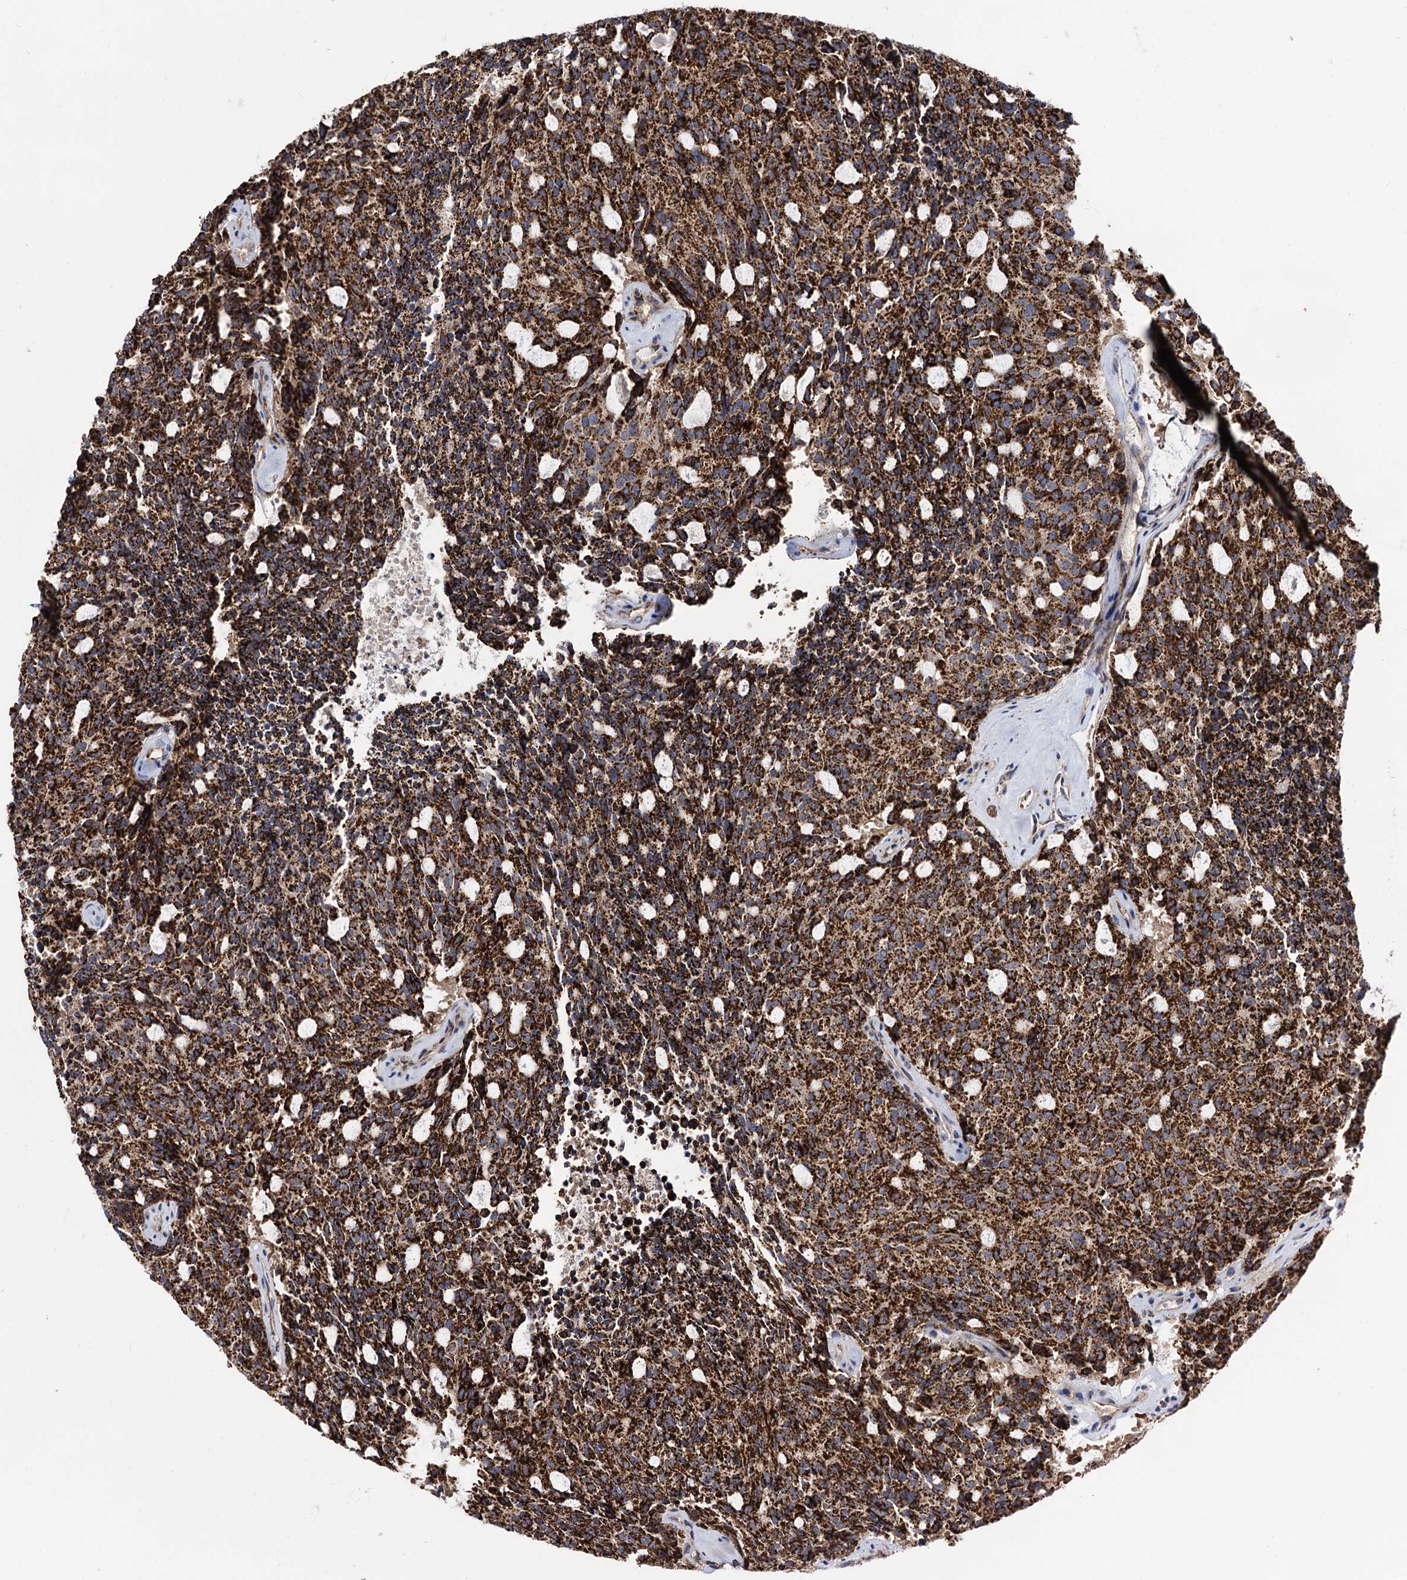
{"staining": {"intensity": "strong", "quantity": ">75%", "location": "cytoplasmic/membranous"}, "tissue": "carcinoid", "cell_type": "Tumor cells", "image_type": "cancer", "snomed": [{"axis": "morphology", "description": "Carcinoid, malignant, NOS"}, {"axis": "topography", "description": "Pancreas"}], "caption": "Malignant carcinoid was stained to show a protein in brown. There is high levels of strong cytoplasmic/membranous positivity in about >75% of tumor cells.", "gene": "IQCH", "patient": {"sex": "female", "age": 54}}